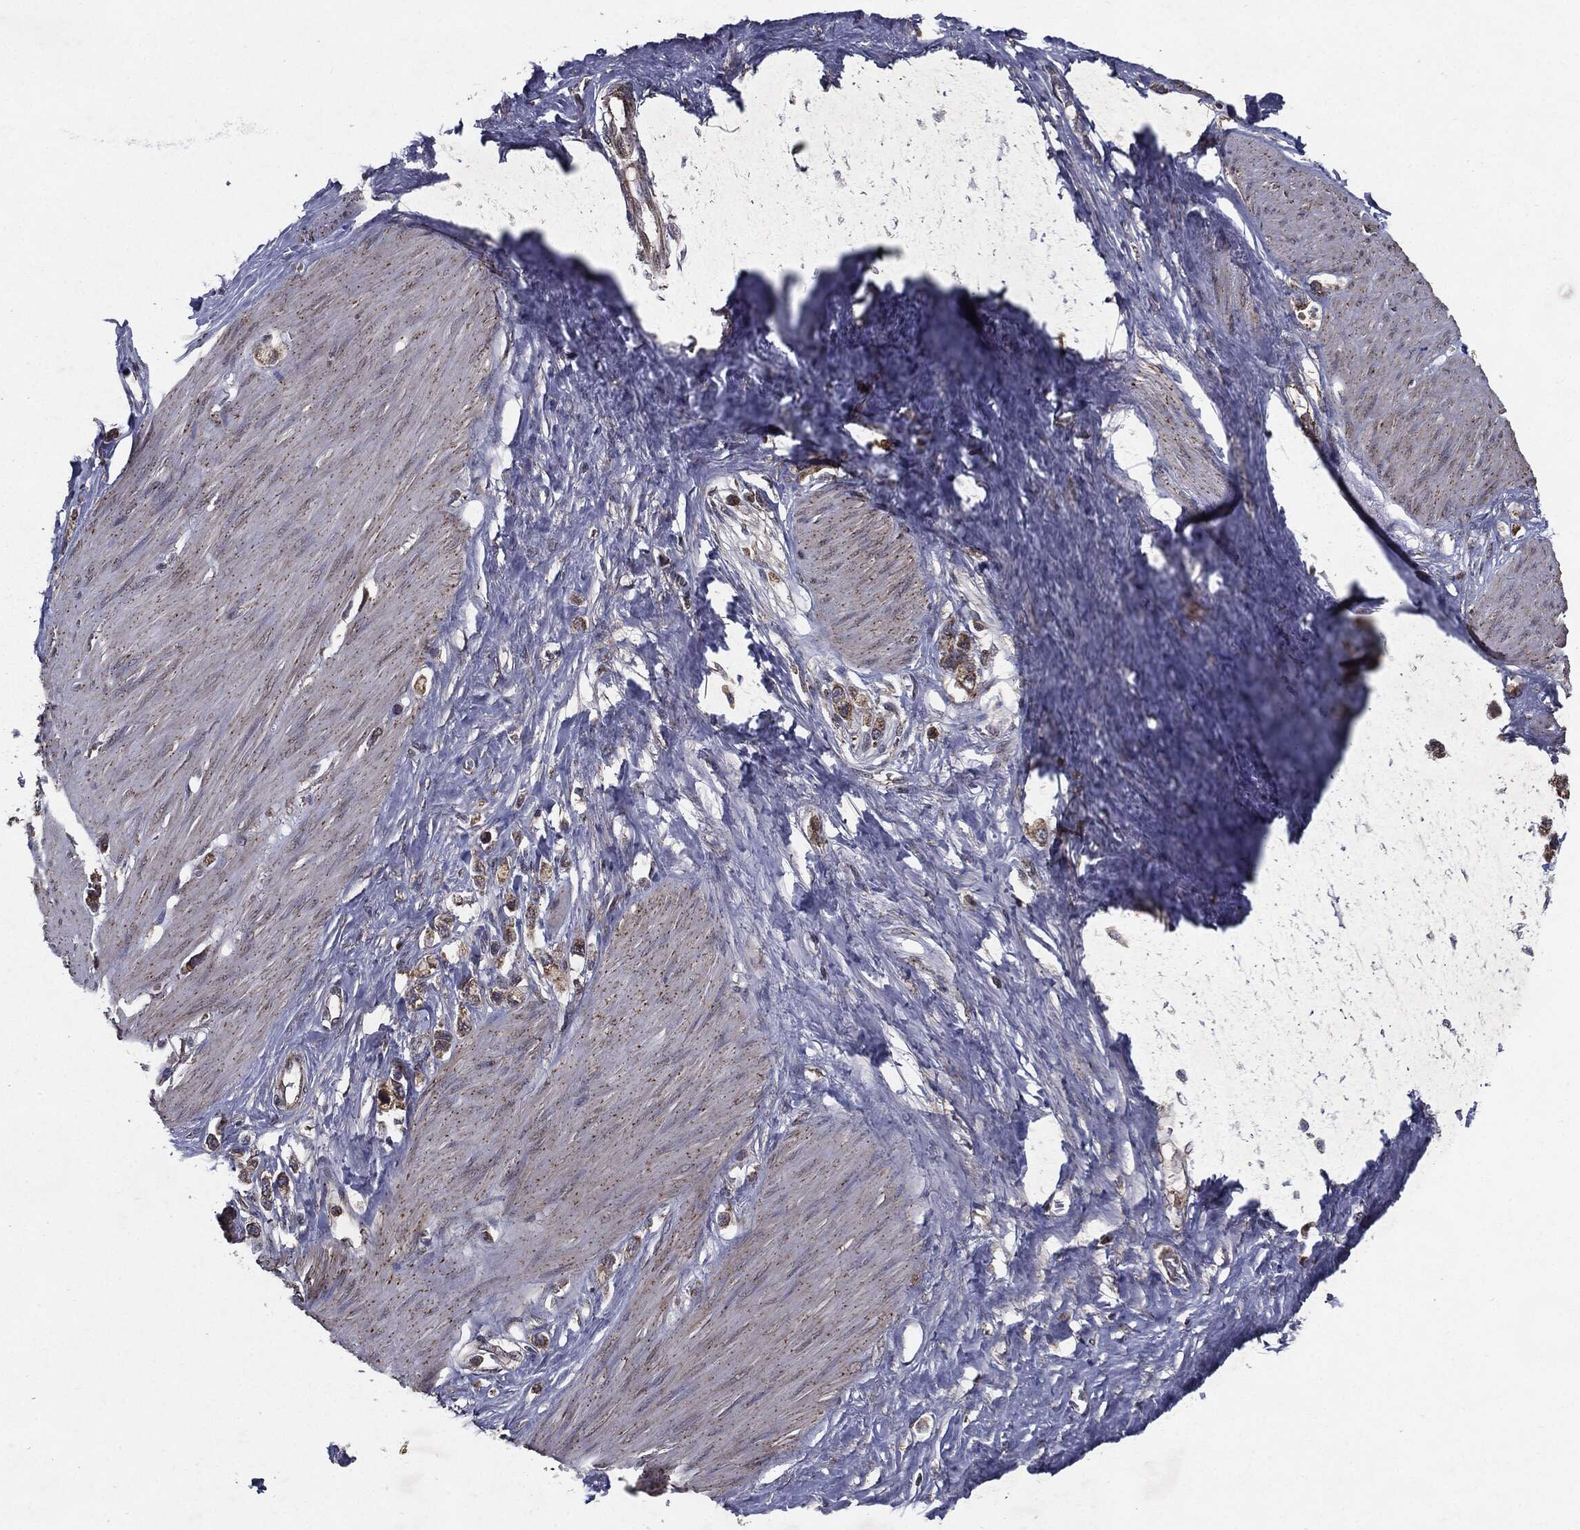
{"staining": {"intensity": "moderate", "quantity": "25%-75%", "location": "cytoplasmic/membranous"}, "tissue": "stomach cancer", "cell_type": "Tumor cells", "image_type": "cancer", "snomed": [{"axis": "morphology", "description": "Normal tissue, NOS"}, {"axis": "morphology", "description": "Adenocarcinoma, NOS"}, {"axis": "morphology", "description": "Adenocarcinoma, High grade"}, {"axis": "topography", "description": "Stomach, upper"}, {"axis": "topography", "description": "Stomach"}], "caption": "Immunohistochemistry (DAB (3,3'-diaminobenzidine)) staining of human stomach cancer reveals moderate cytoplasmic/membranous protein positivity in about 25%-75% of tumor cells.", "gene": "HDAC5", "patient": {"sex": "female", "age": 65}}